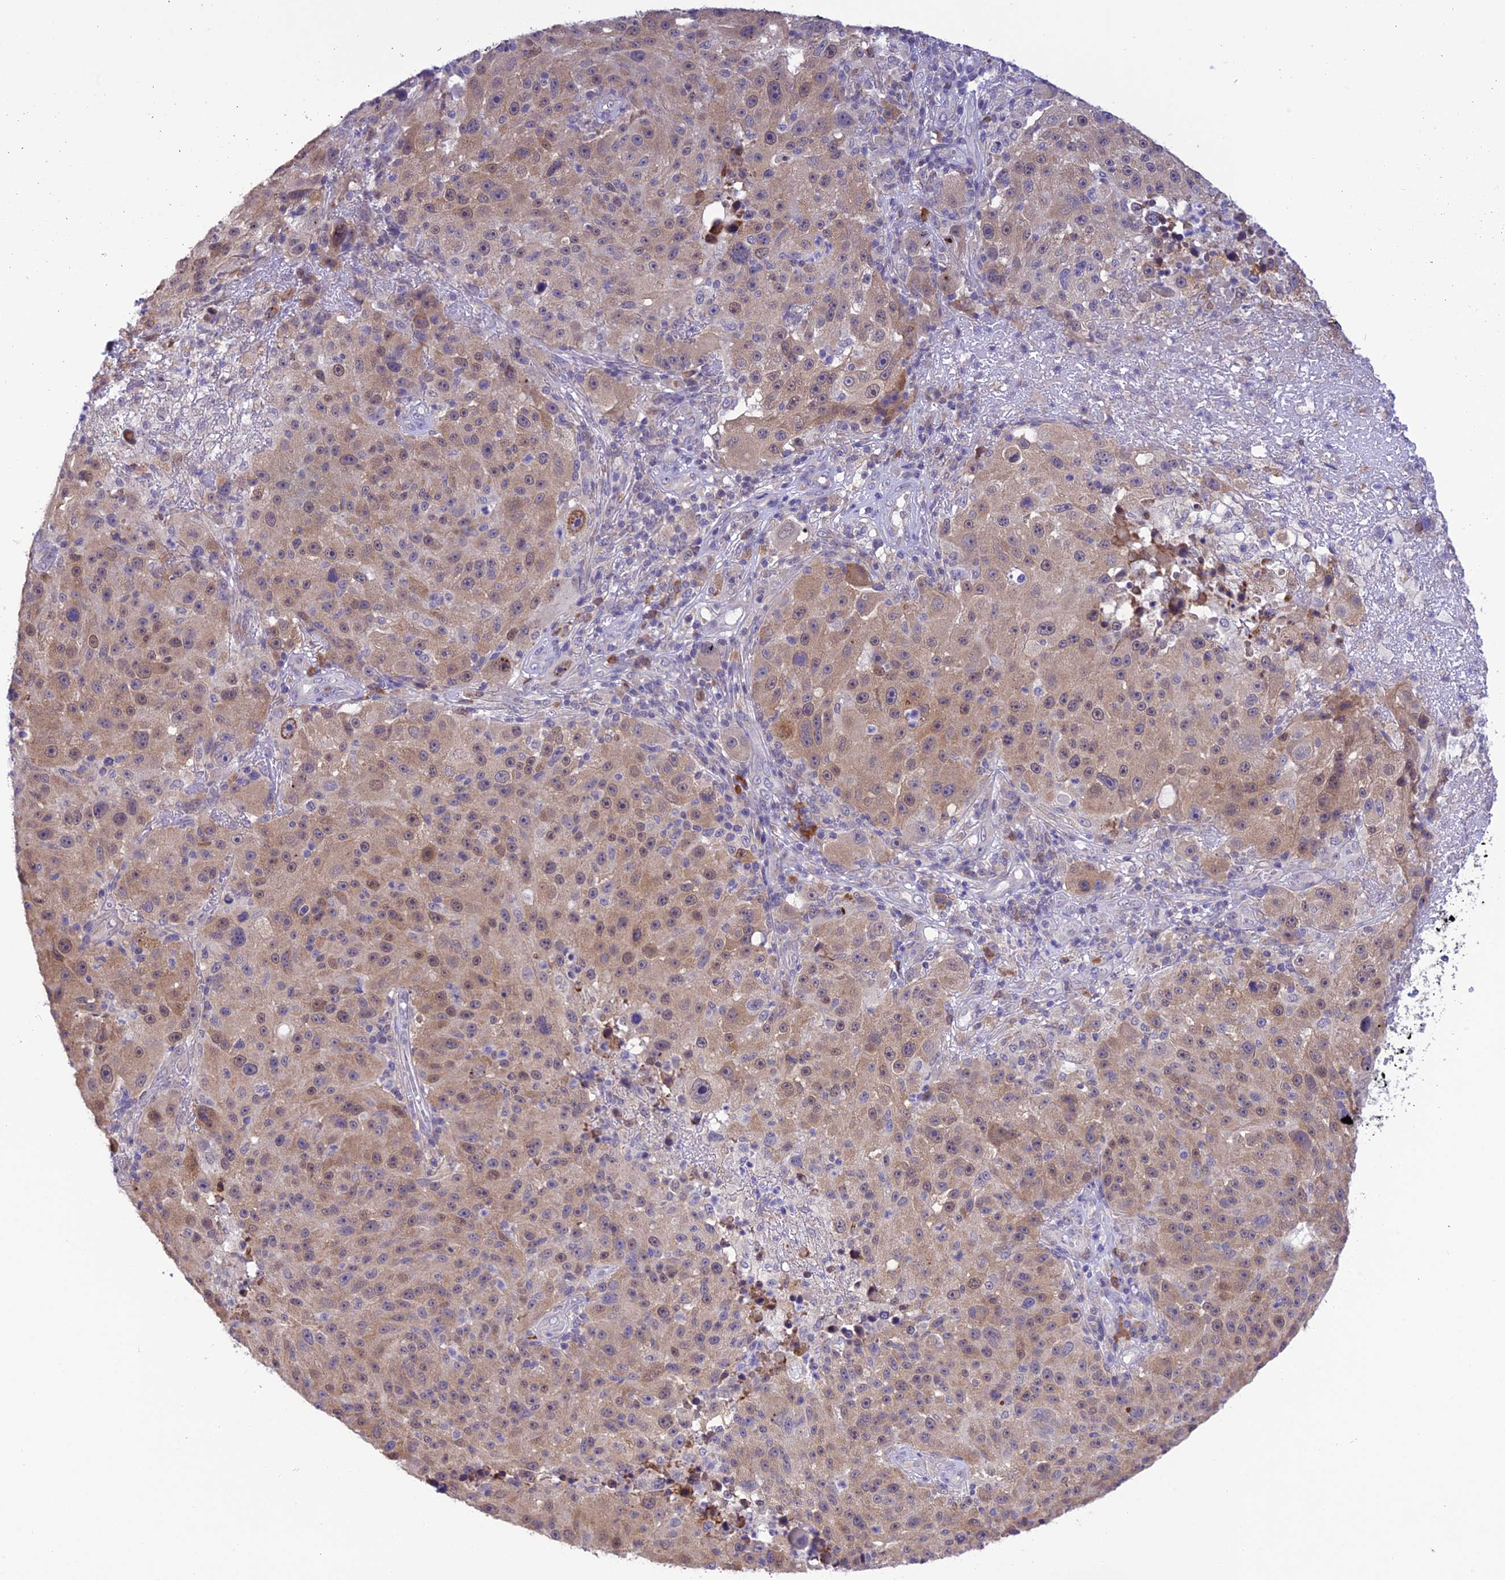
{"staining": {"intensity": "weak", "quantity": "25%-75%", "location": "cytoplasmic/membranous"}, "tissue": "melanoma", "cell_type": "Tumor cells", "image_type": "cancer", "snomed": [{"axis": "morphology", "description": "Malignant melanoma, NOS"}, {"axis": "topography", "description": "Skin"}], "caption": "This photomicrograph displays immunohistochemistry staining of malignant melanoma, with low weak cytoplasmic/membranous expression in approximately 25%-75% of tumor cells.", "gene": "RNF126", "patient": {"sex": "male", "age": 53}}